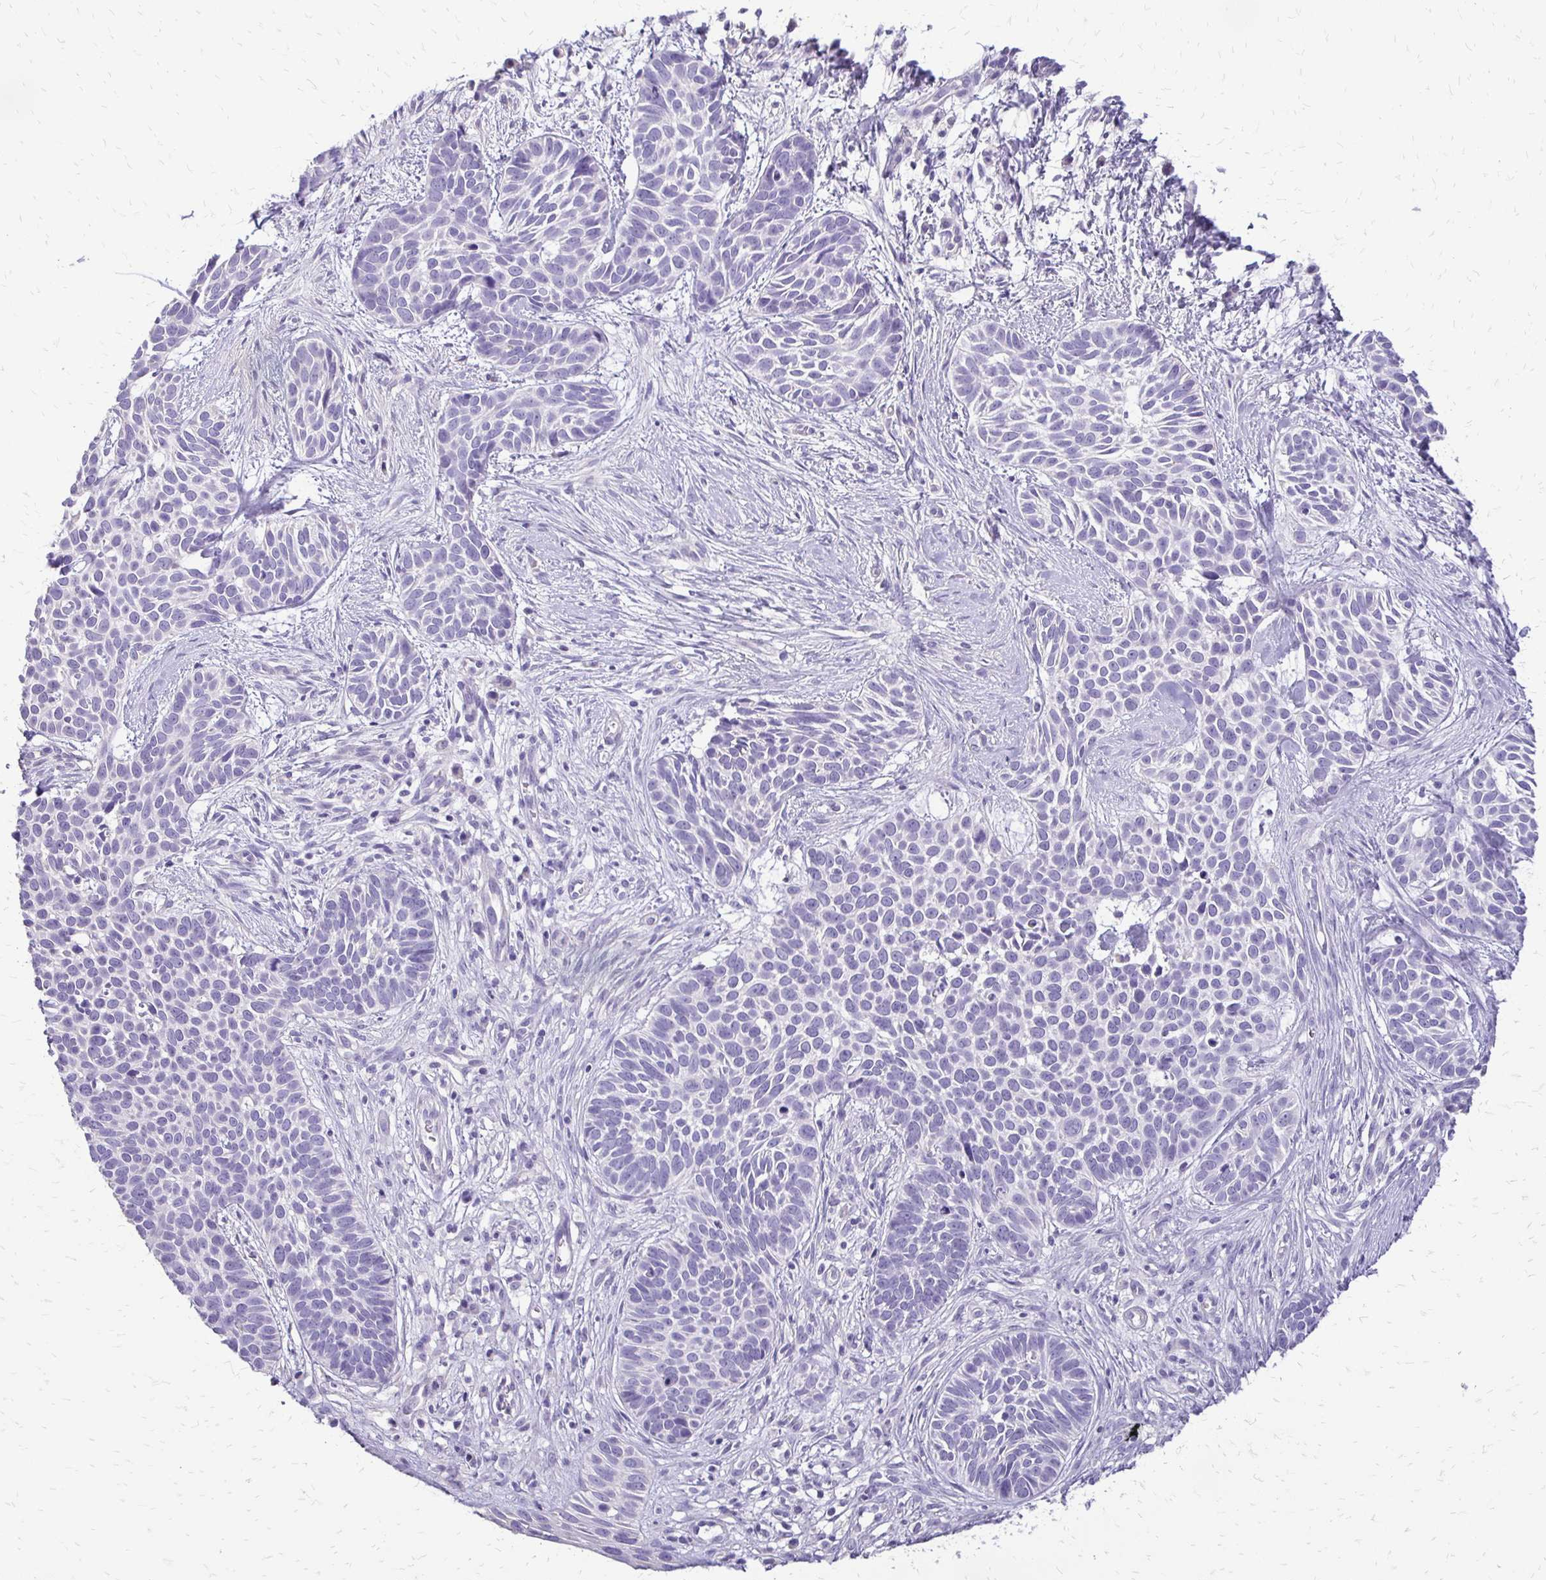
{"staining": {"intensity": "negative", "quantity": "none", "location": "none"}, "tissue": "skin cancer", "cell_type": "Tumor cells", "image_type": "cancer", "snomed": [{"axis": "morphology", "description": "Basal cell carcinoma"}, {"axis": "topography", "description": "Skin"}], "caption": "IHC micrograph of human basal cell carcinoma (skin) stained for a protein (brown), which shows no positivity in tumor cells.", "gene": "ALPG", "patient": {"sex": "male", "age": 69}}